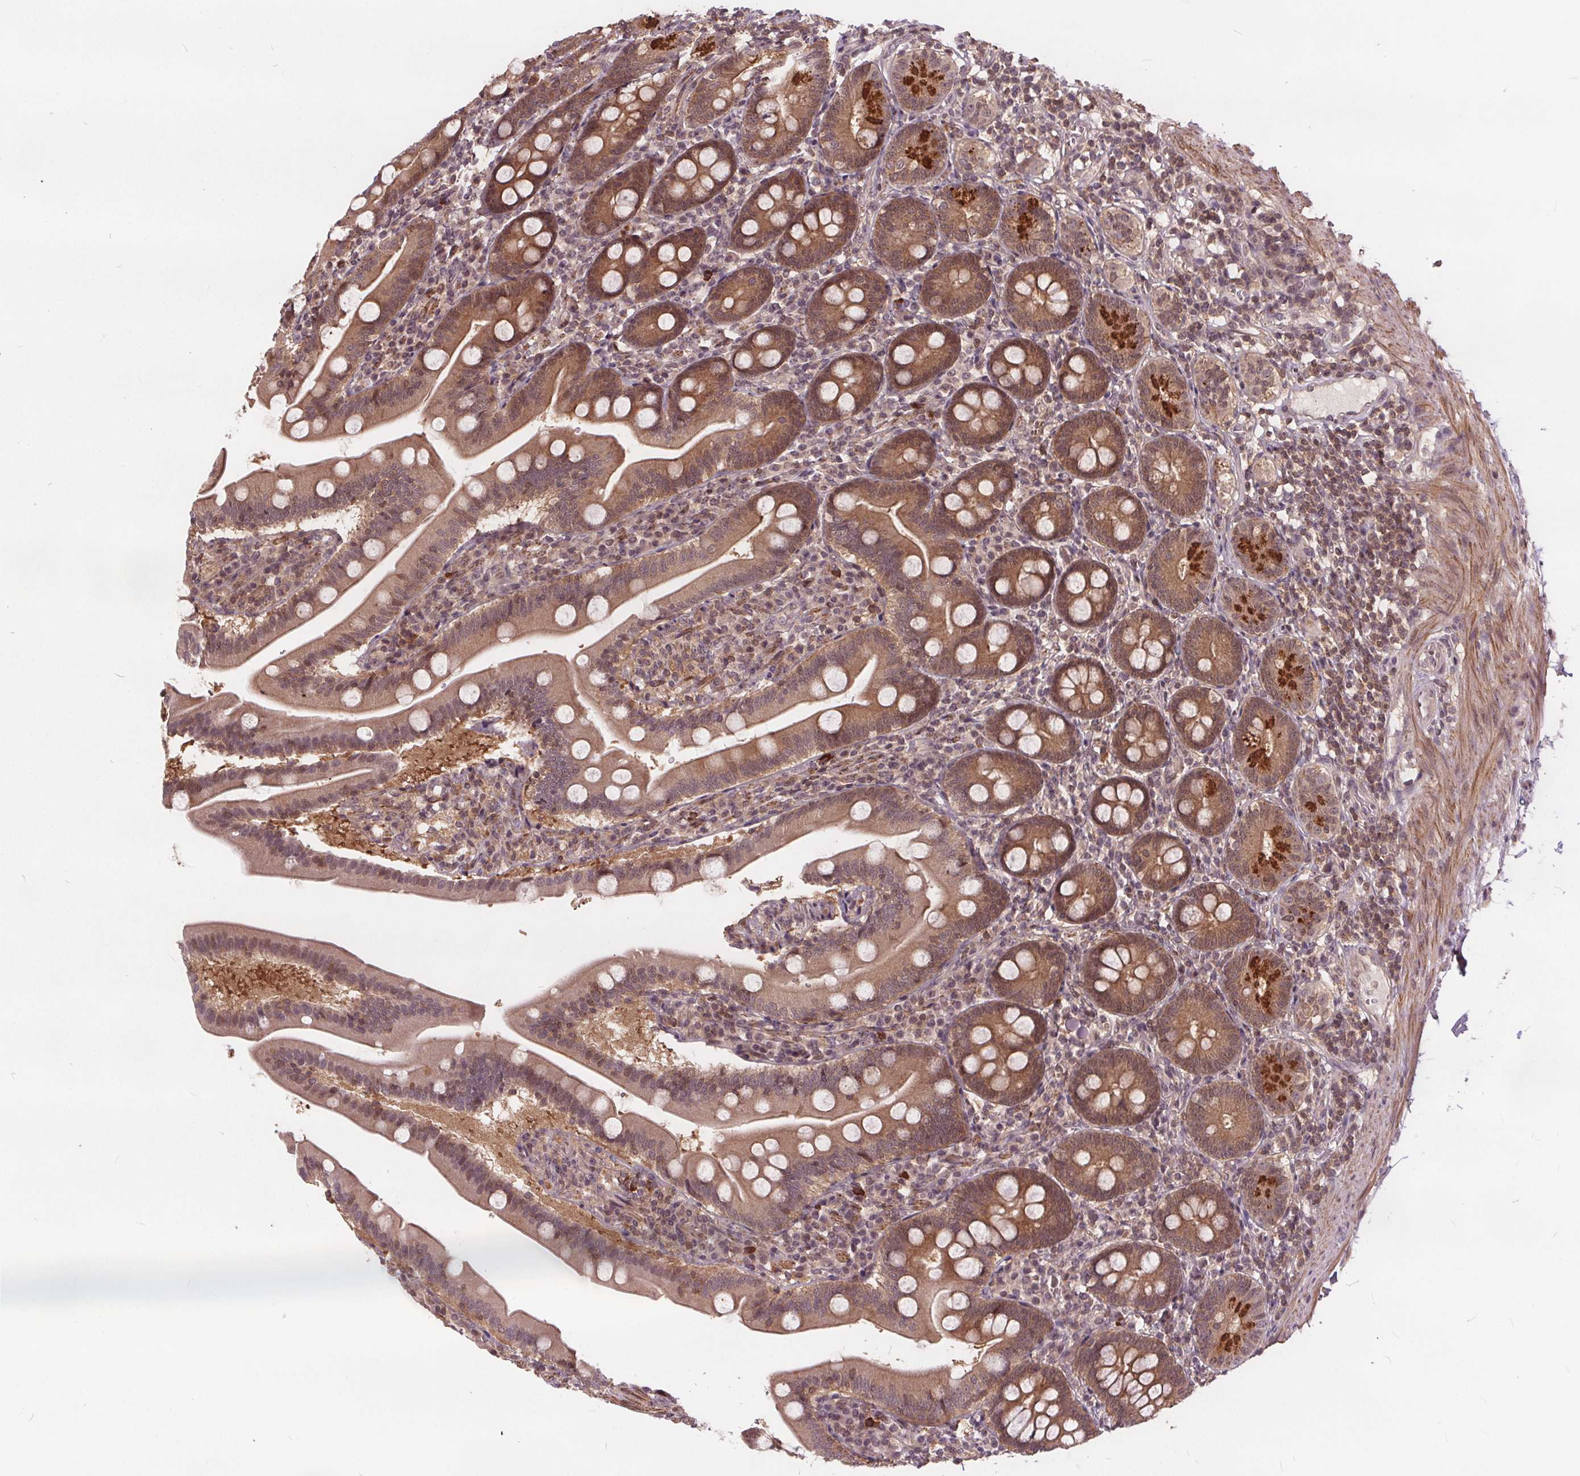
{"staining": {"intensity": "strong", "quantity": "25%-75%", "location": "cytoplasmic/membranous,nuclear"}, "tissue": "duodenum", "cell_type": "Glandular cells", "image_type": "normal", "snomed": [{"axis": "morphology", "description": "Normal tissue, NOS"}, {"axis": "topography", "description": "Duodenum"}], "caption": "Brown immunohistochemical staining in normal duodenum reveals strong cytoplasmic/membranous,nuclear positivity in about 25%-75% of glandular cells.", "gene": "HIF1AN", "patient": {"sex": "female", "age": 67}}